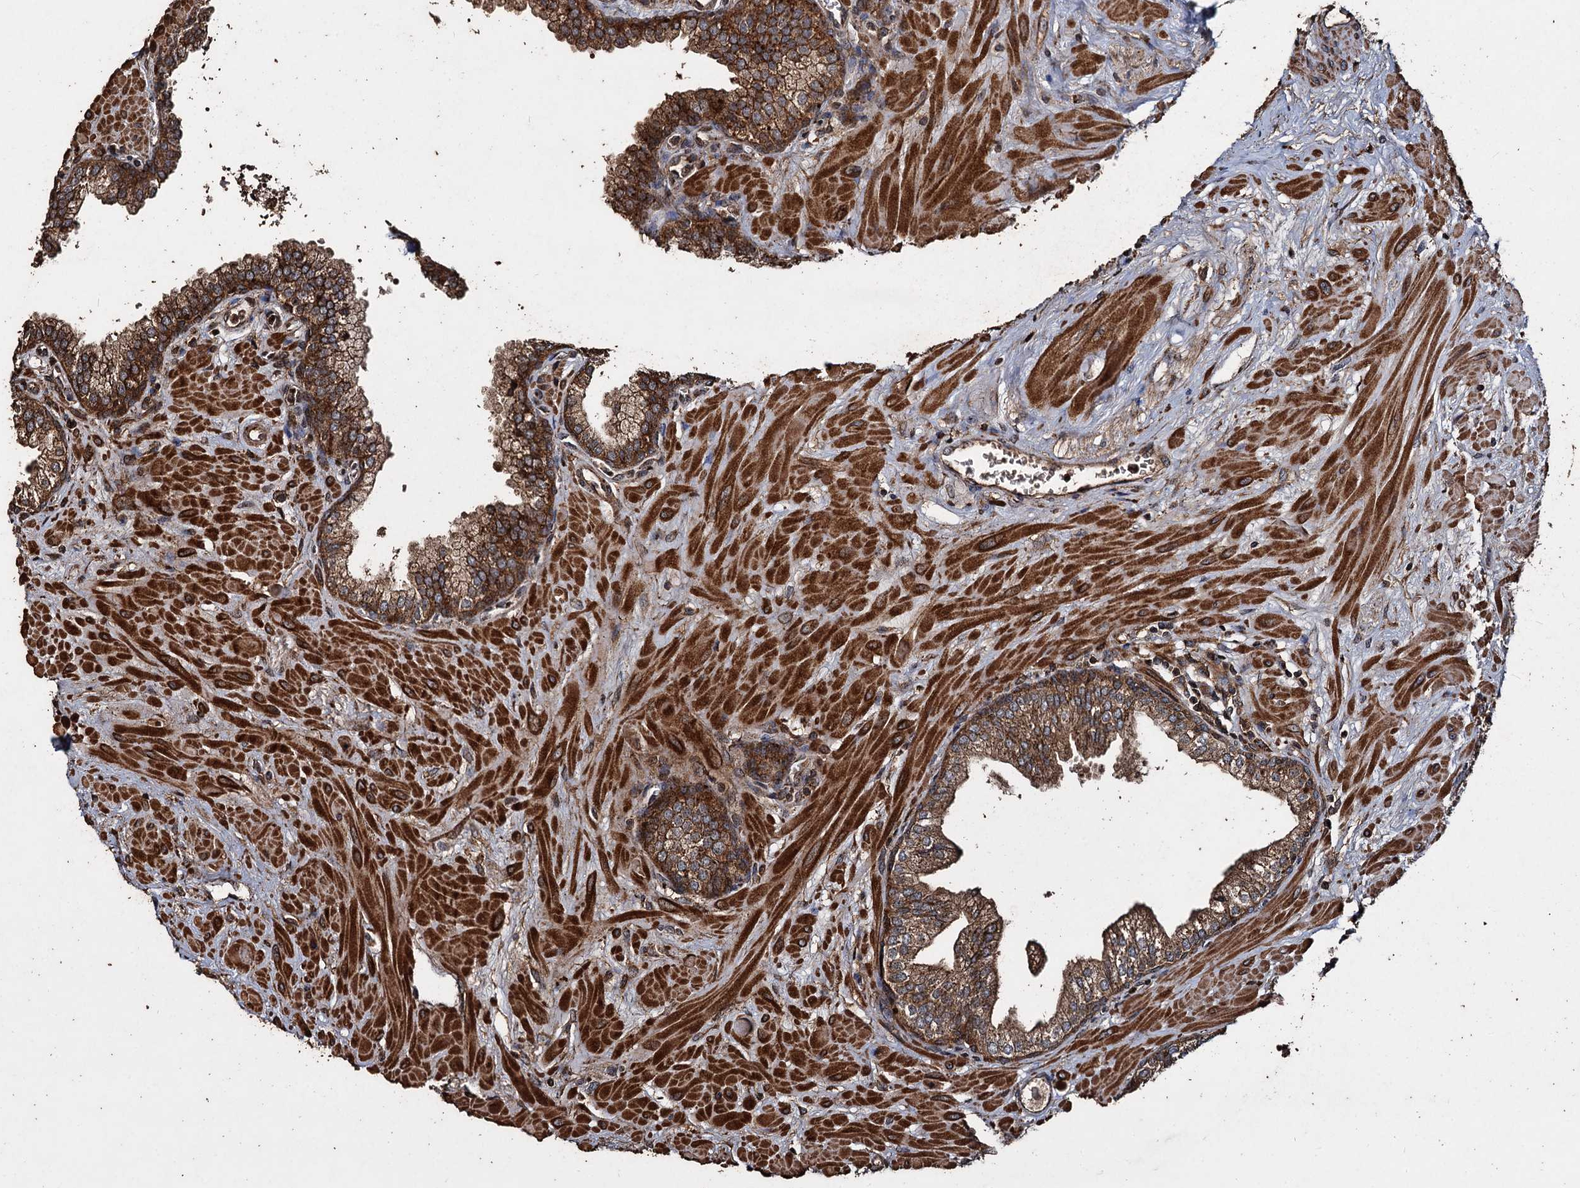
{"staining": {"intensity": "strong", "quantity": ">75%", "location": "cytoplasmic/membranous"}, "tissue": "prostate", "cell_type": "Glandular cells", "image_type": "normal", "snomed": [{"axis": "morphology", "description": "Normal tissue, NOS"}, {"axis": "topography", "description": "Prostate"}], "caption": "Immunohistochemistry histopathology image of benign prostate stained for a protein (brown), which displays high levels of strong cytoplasmic/membranous staining in approximately >75% of glandular cells.", "gene": "NOTCH2NLA", "patient": {"sex": "male", "age": 60}}